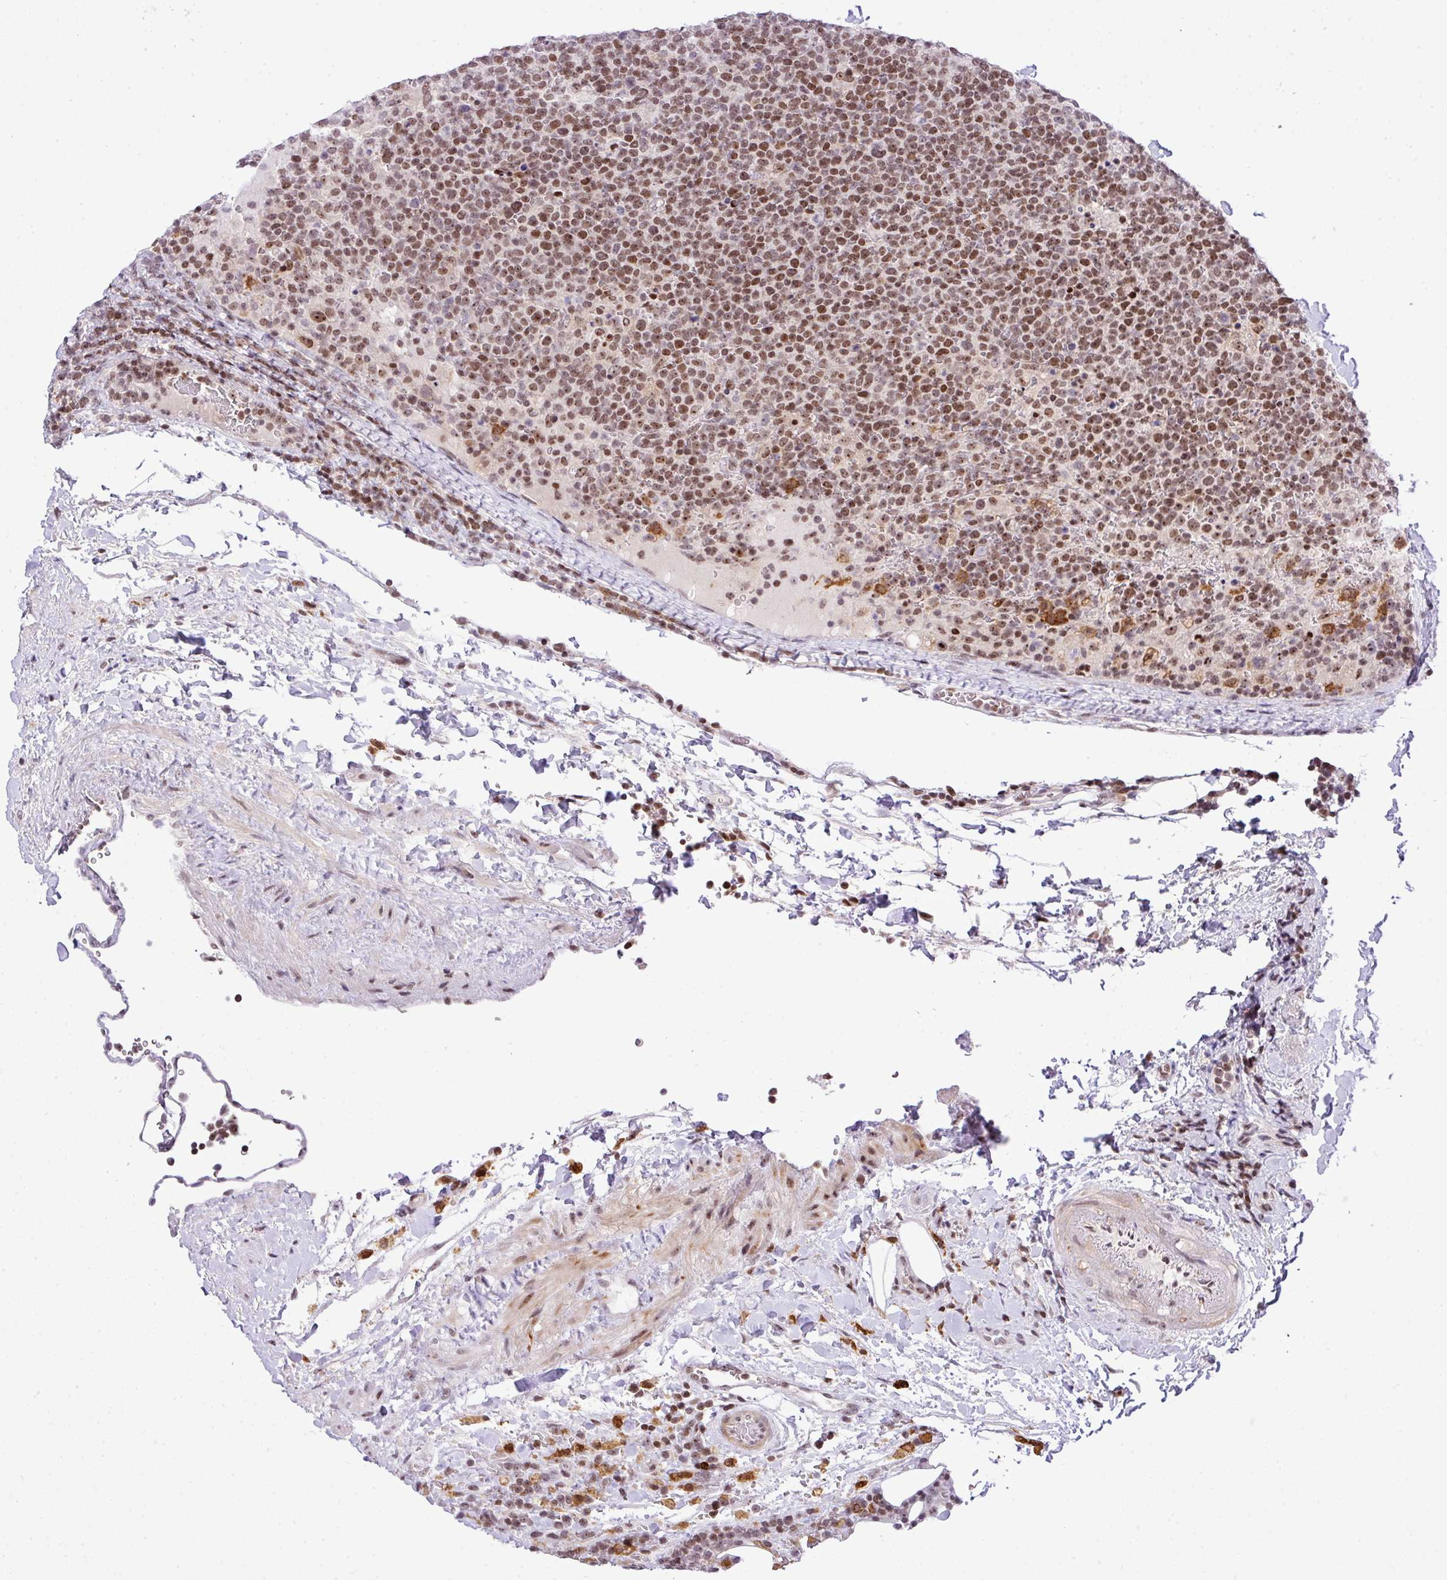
{"staining": {"intensity": "moderate", "quantity": ">75%", "location": "nuclear"}, "tissue": "lymphoma", "cell_type": "Tumor cells", "image_type": "cancer", "snomed": [{"axis": "morphology", "description": "Malignant lymphoma, non-Hodgkin's type, High grade"}, {"axis": "topography", "description": "Lymph node"}], "caption": "The immunohistochemical stain highlights moderate nuclear staining in tumor cells of high-grade malignant lymphoma, non-Hodgkin's type tissue. Nuclei are stained in blue.", "gene": "CCDC137", "patient": {"sex": "male", "age": 61}}